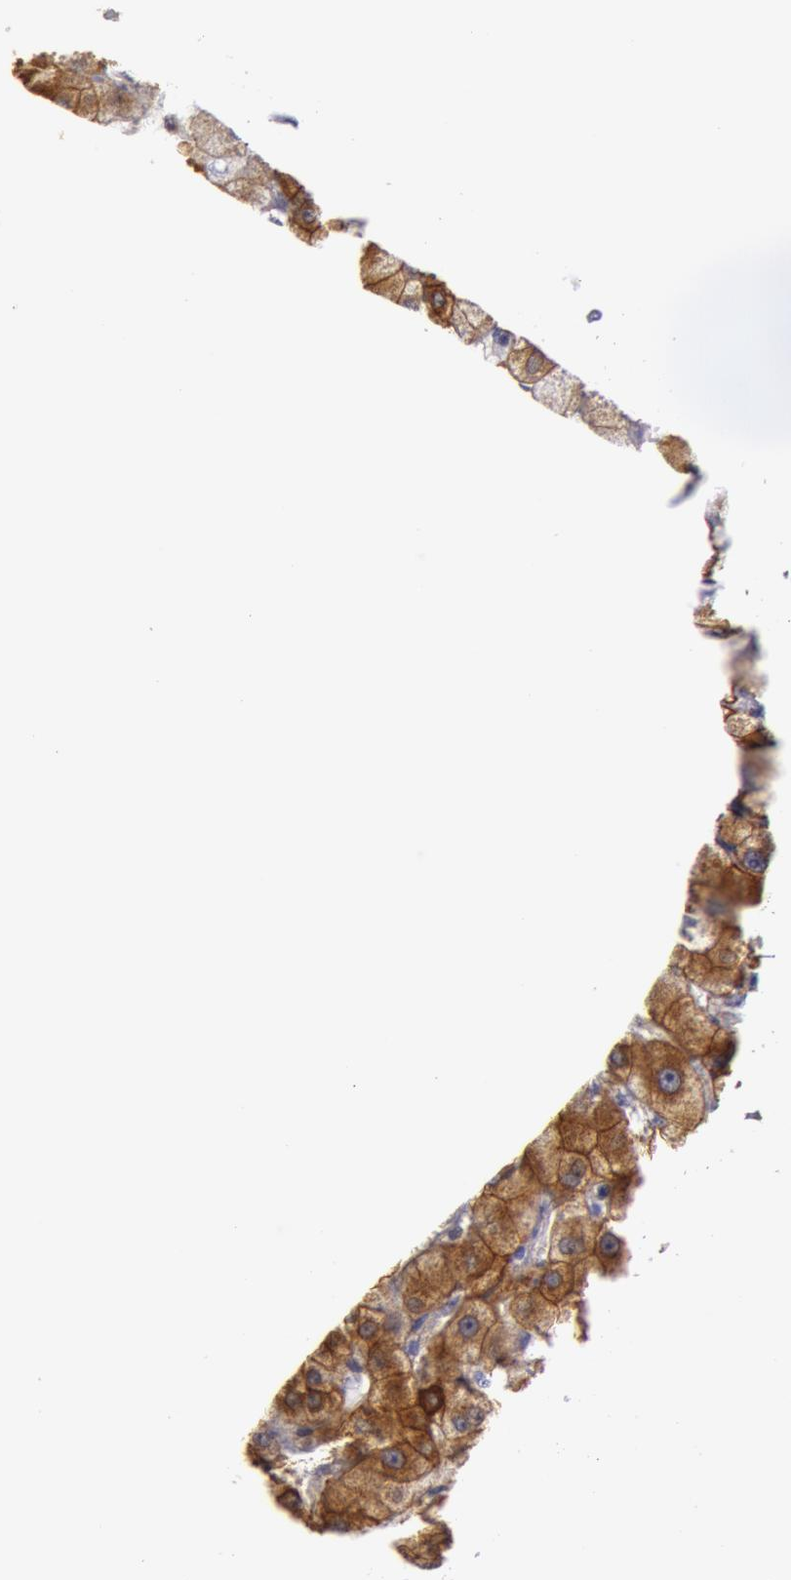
{"staining": {"intensity": "strong", "quantity": ">75%", "location": "cytoplasmic/membranous"}, "tissue": "liver", "cell_type": "Cholangiocytes", "image_type": "normal", "snomed": [{"axis": "morphology", "description": "Normal tissue, NOS"}, {"axis": "topography", "description": "Liver"}], "caption": "A micrograph of human liver stained for a protein demonstrates strong cytoplasmic/membranous brown staining in cholangiocytes. Immunohistochemistry stains the protein of interest in brown and the nuclei are stained blue.", "gene": "KRT18", "patient": {"sex": "female", "age": 79}}